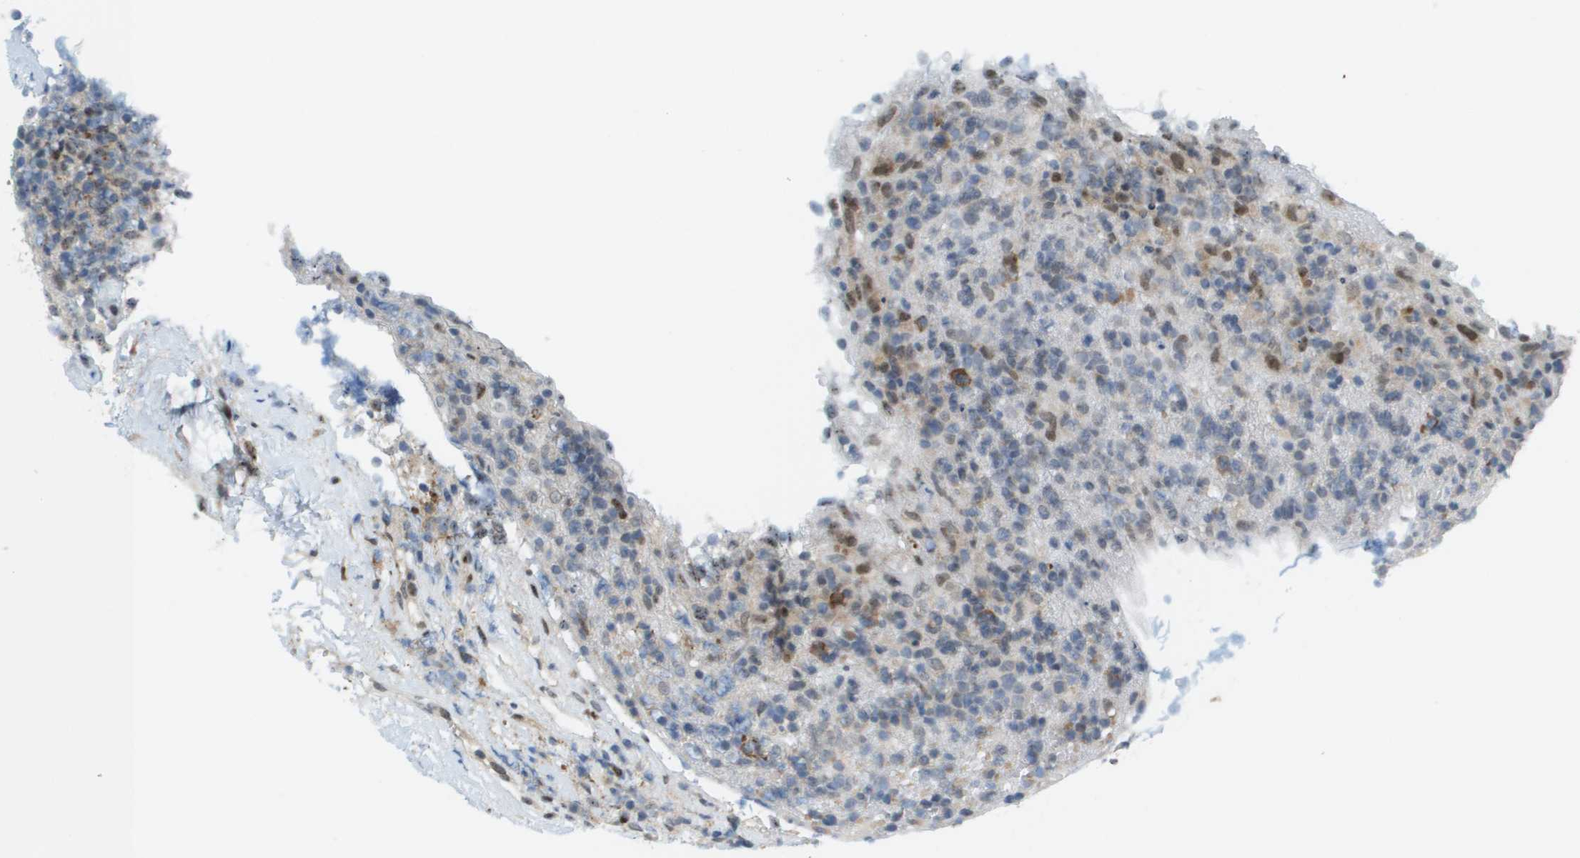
{"staining": {"intensity": "weak", "quantity": "<25%", "location": "nuclear"}, "tissue": "lymphoma", "cell_type": "Tumor cells", "image_type": "cancer", "snomed": [{"axis": "morphology", "description": "Malignant lymphoma, non-Hodgkin's type, High grade"}, {"axis": "topography", "description": "Lymph node"}], "caption": "IHC histopathology image of neoplastic tissue: lymphoma stained with DAB demonstrates no significant protein staining in tumor cells.", "gene": "CACNB4", "patient": {"sex": "female", "age": 76}}